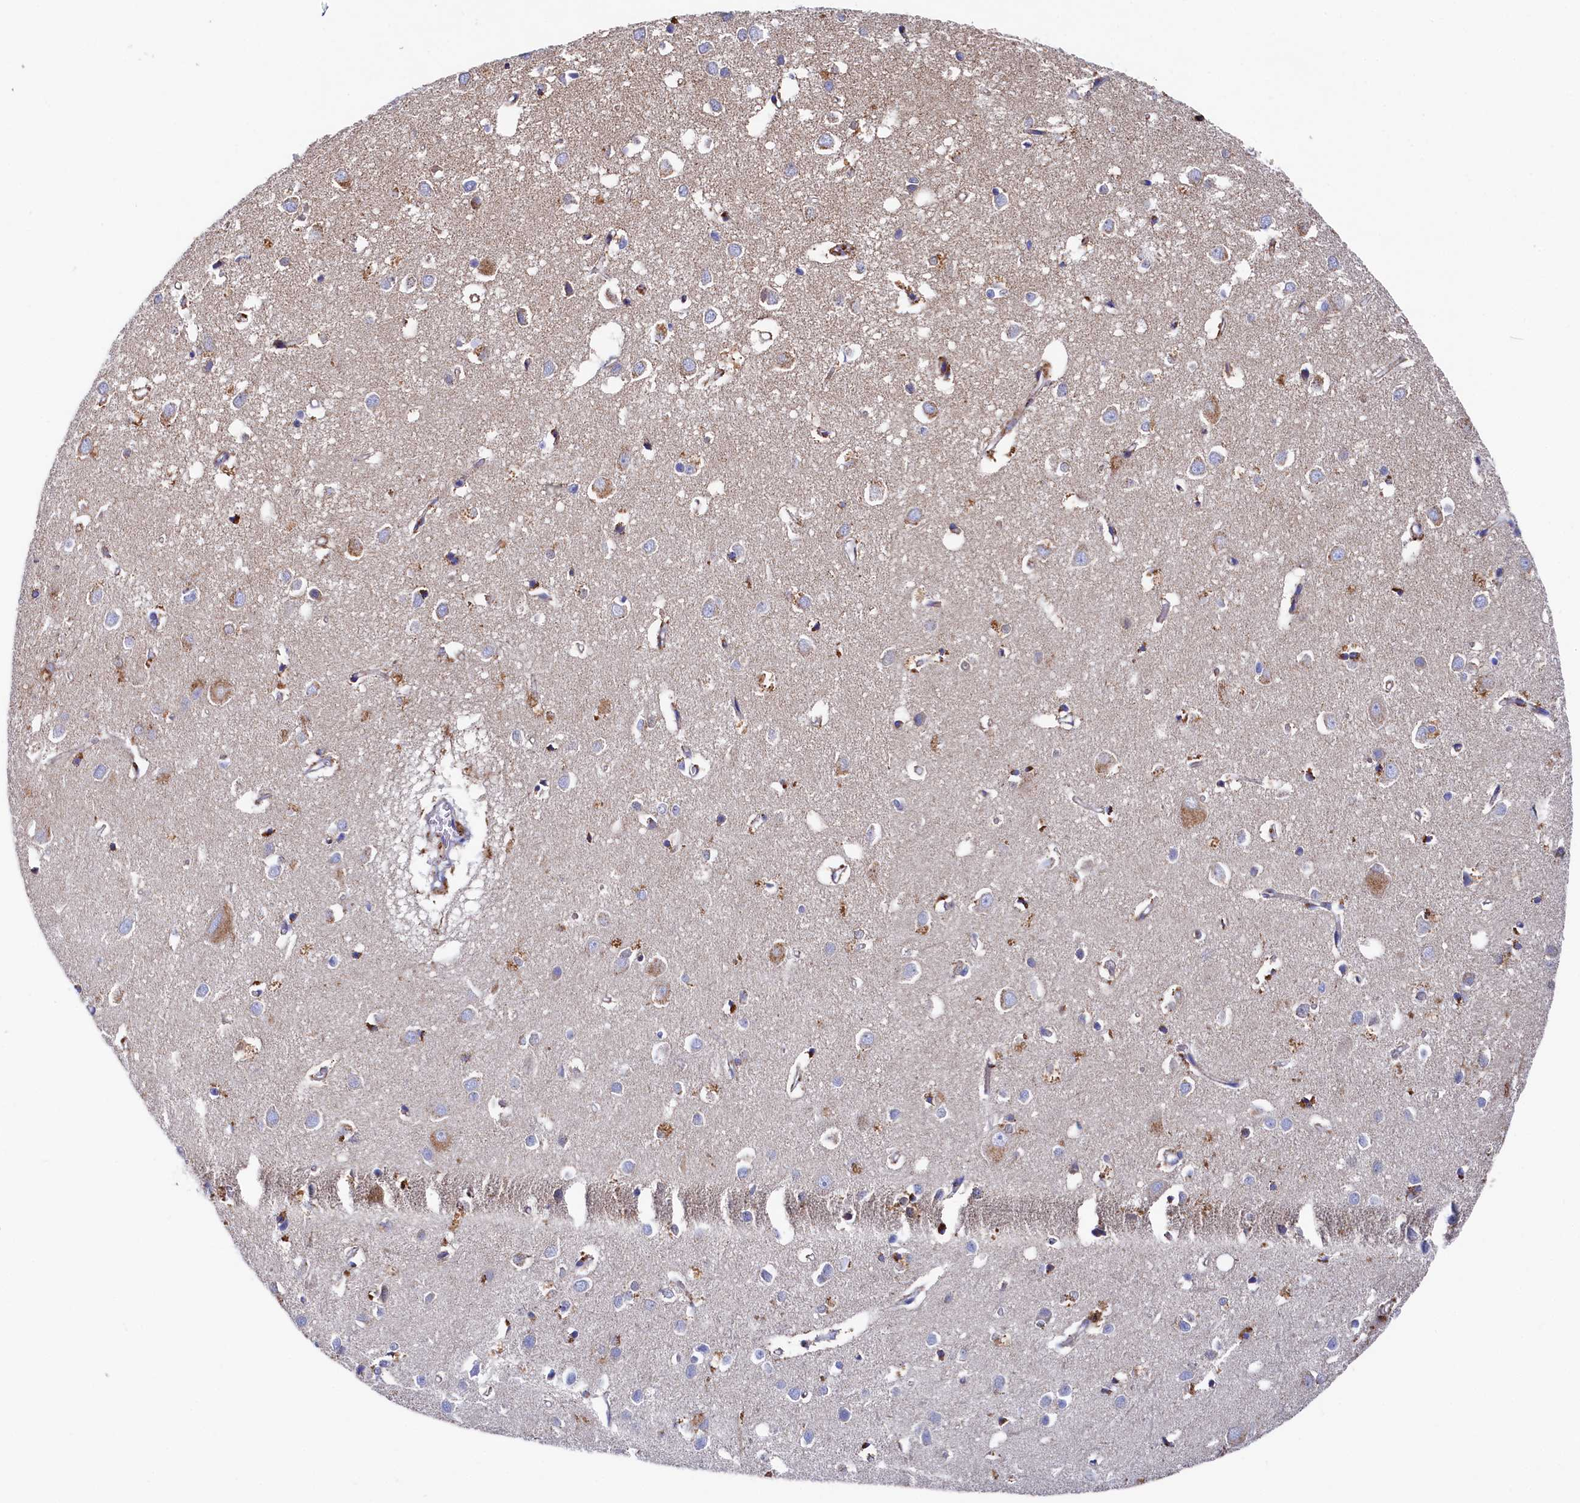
{"staining": {"intensity": "moderate", "quantity": "25%-75%", "location": "cytoplasmic/membranous"}, "tissue": "cerebral cortex", "cell_type": "Endothelial cells", "image_type": "normal", "snomed": [{"axis": "morphology", "description": "Normal tissue, NOS"}, {"axis": "topography", "description": "Cerebral cortex"}], "caption": "Immunohistochemistry of benign human cerebral cortex exhibits medium levels of moderate cytoplasmic/membranous expression in about 25%-75% of endothelial cells.", "gene": "MMAB", "patient": {"sex": "female", "age": 64}}